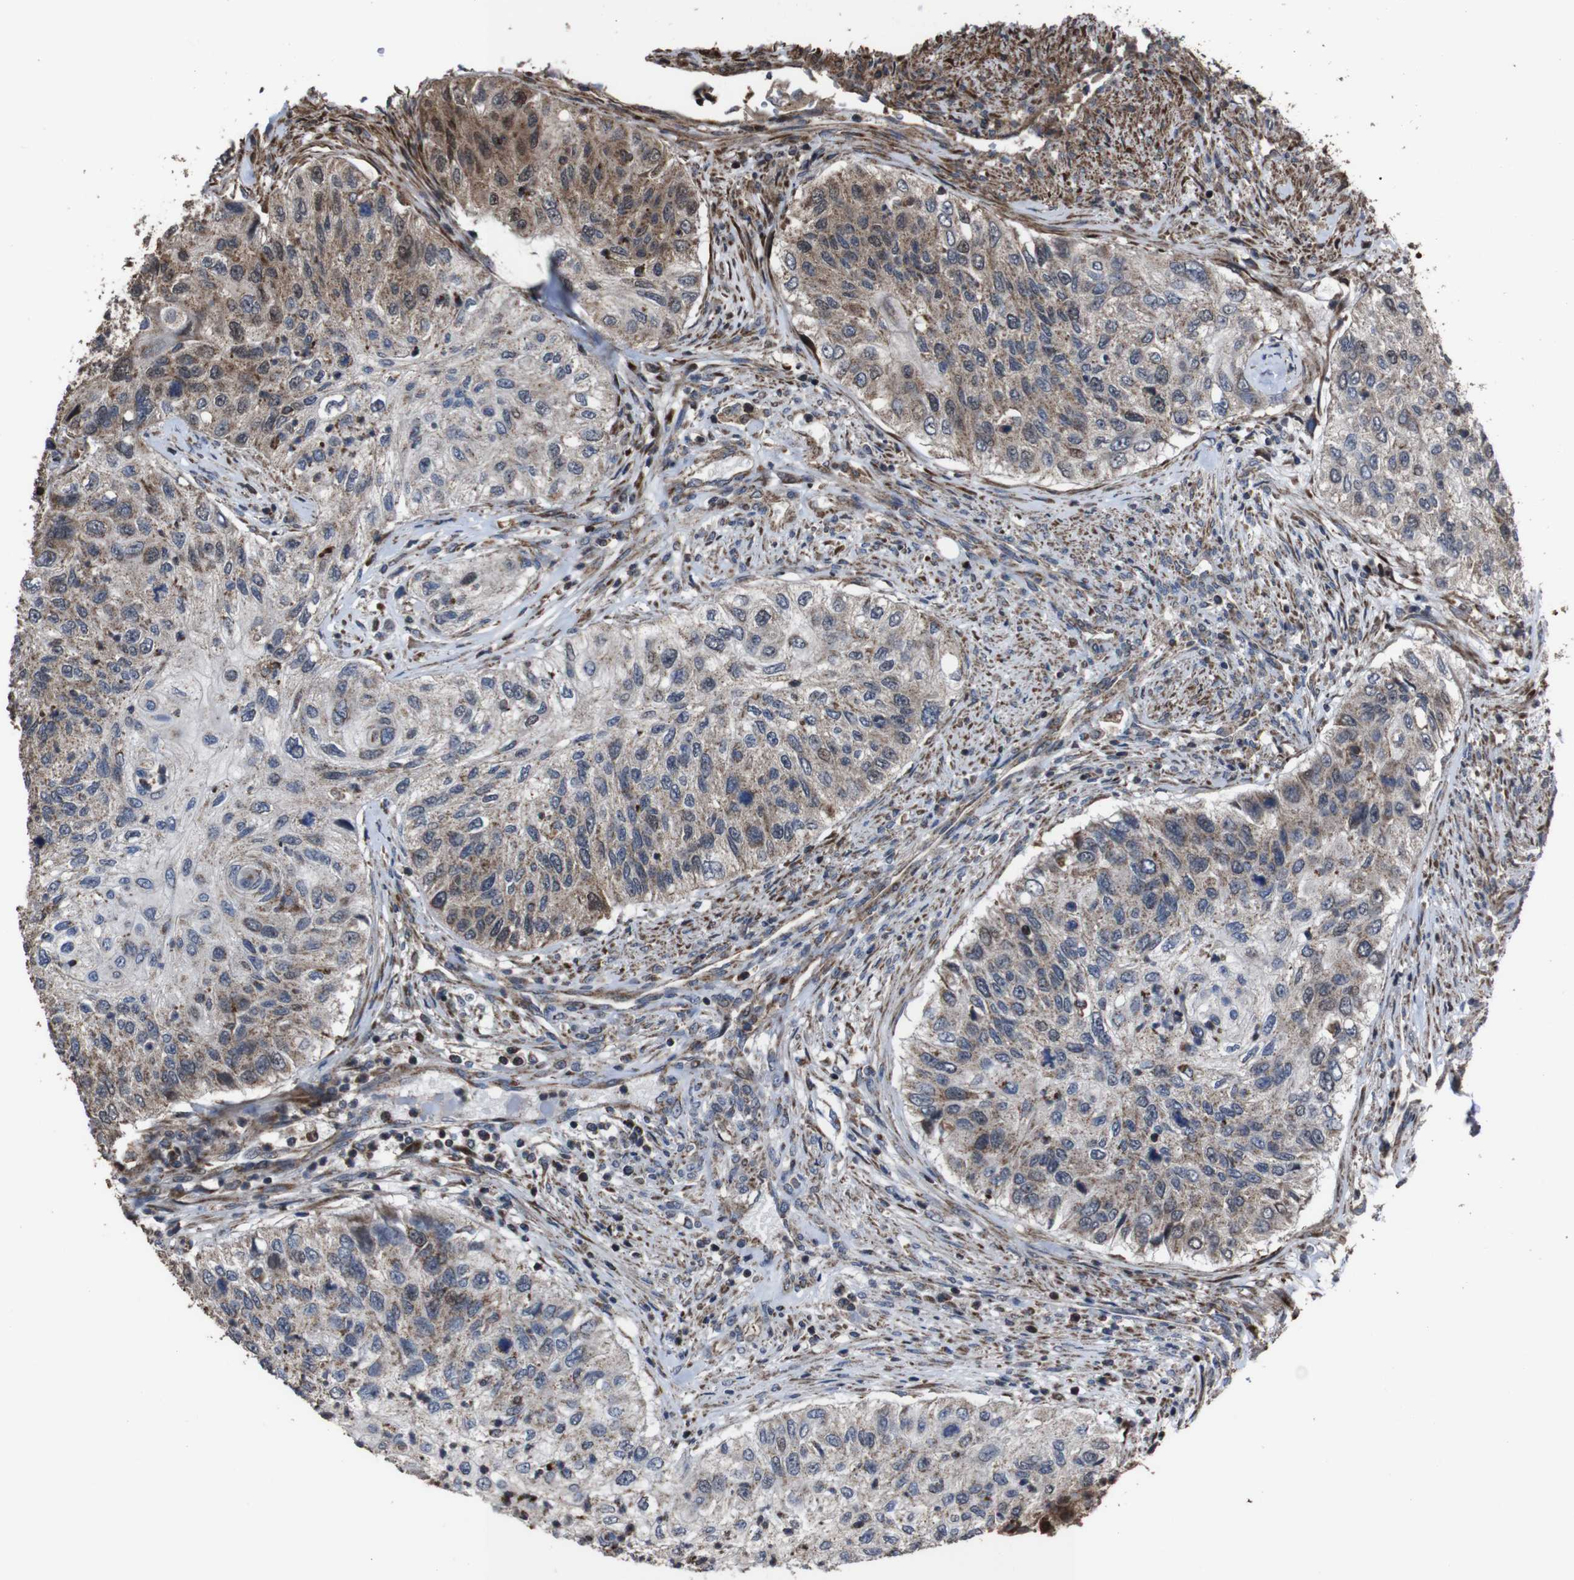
{"staining": {"intensity": "moderate", "quantity": "25%-75%", "location": "cytoplasmic/membranous"}, "tissue": "urothelial cancer", "cell_type": "Tumor cells", "image_type": "cancer", "snomed": [{"axis": "morphology", "description": "Urothelial carcinoma, High grade"}, {"axis": "topography", "description": "Urinary bladder"}], "caption": "This micrograph reveals immunohistochemistry staining of urothelial cancer, with medium moderate cytoplasmic/membranous expression in about 25%-75% of tumor cells.", "gene": "SNN", "patient": {"sex": "female", "age": 60}}